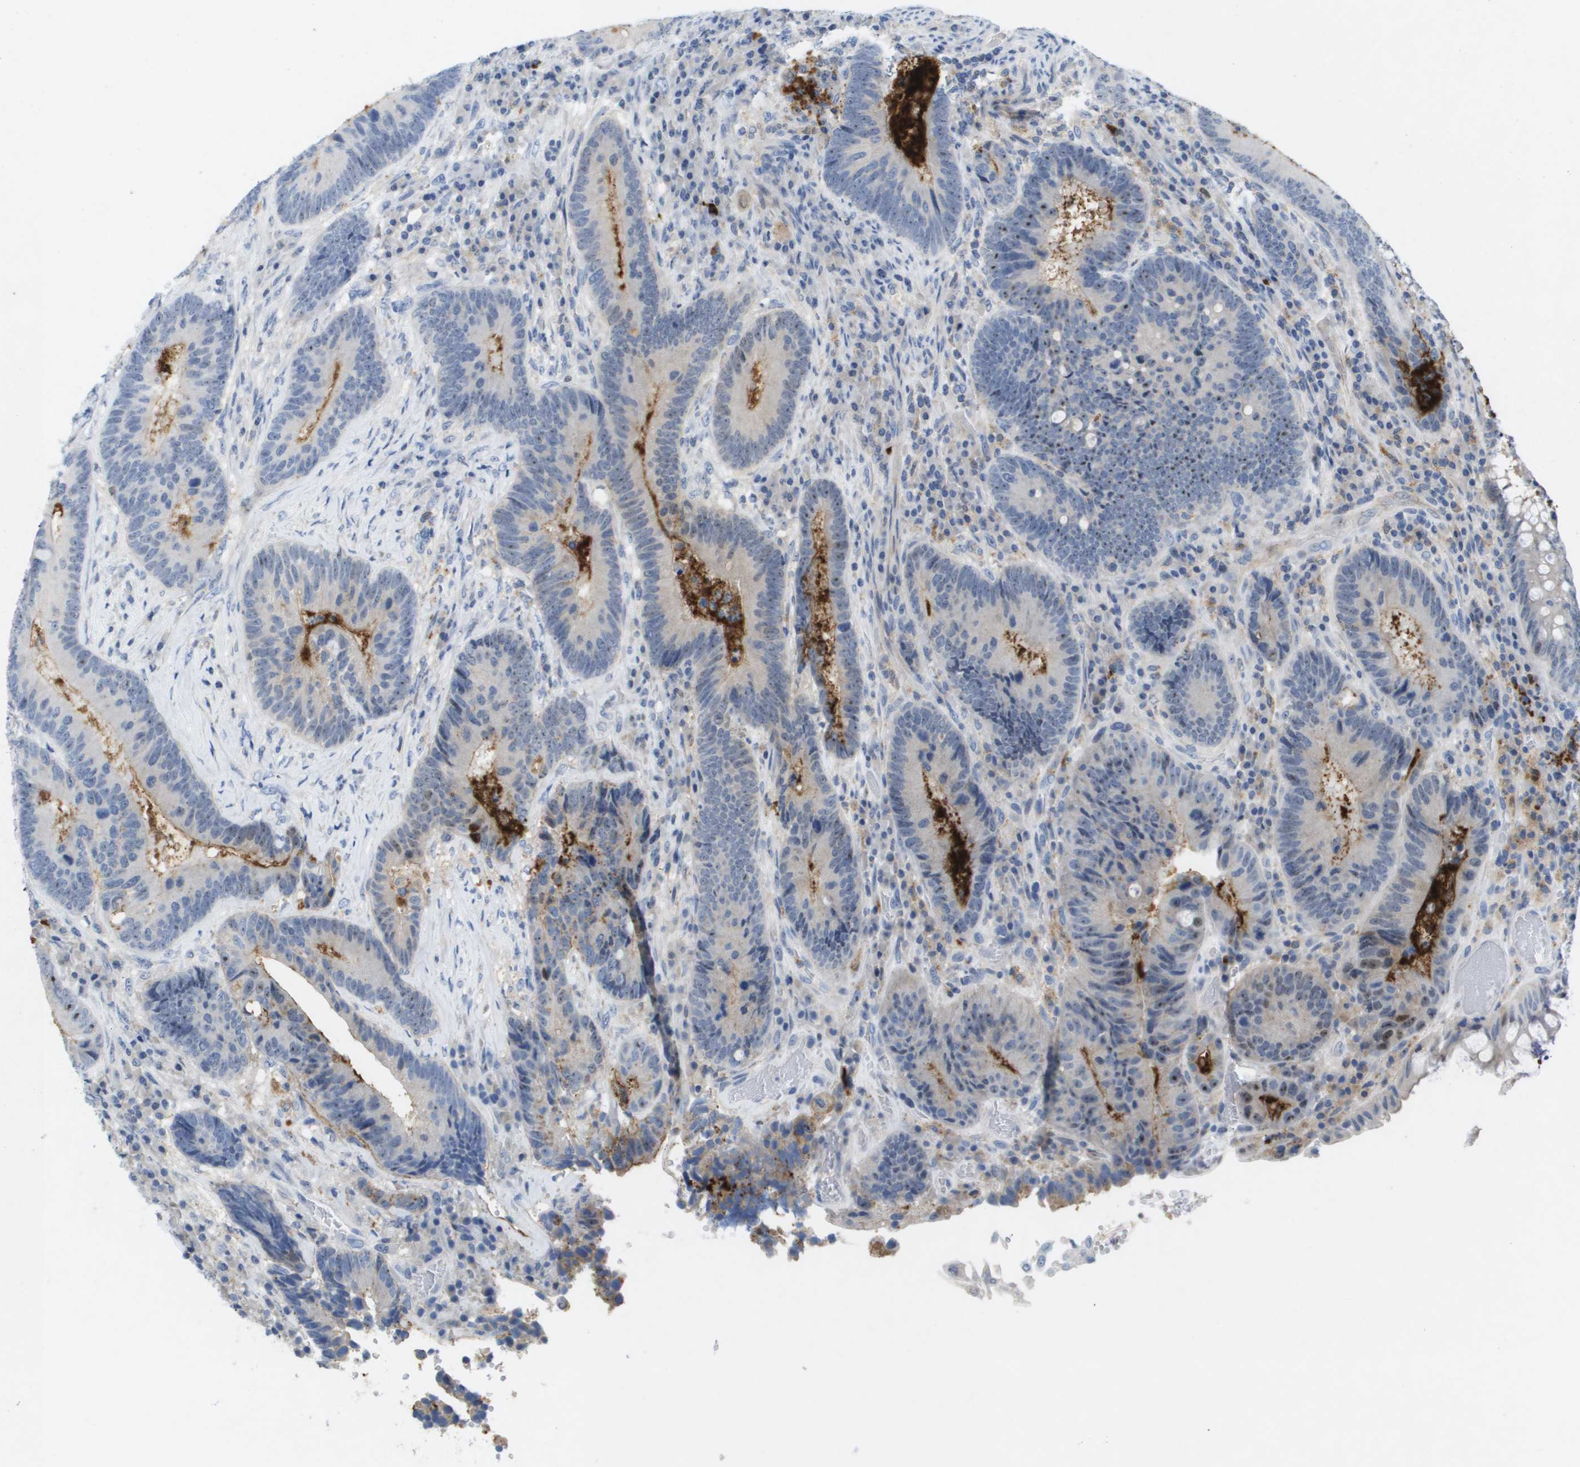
{"staining": {"intensity": "negative", "quantity": "none", "location": "none"}, "tissue": "colorectal cancer", "cell_type": "Tumor cells", "image_type": "cancer", "snomed": [{"axis": "morphology", "description": "Adenocarcinoma, NOS"}, {"axis": "topography", "description": "Rectum"}], "caption": "This is a histopathology image of immunohistochemistry (IHC) staining of adenocarcinoma (colorectal), which shows no staining in tumor cells.", "gene": "LIPG", "patient": {"sex": "male", "age": 51}}